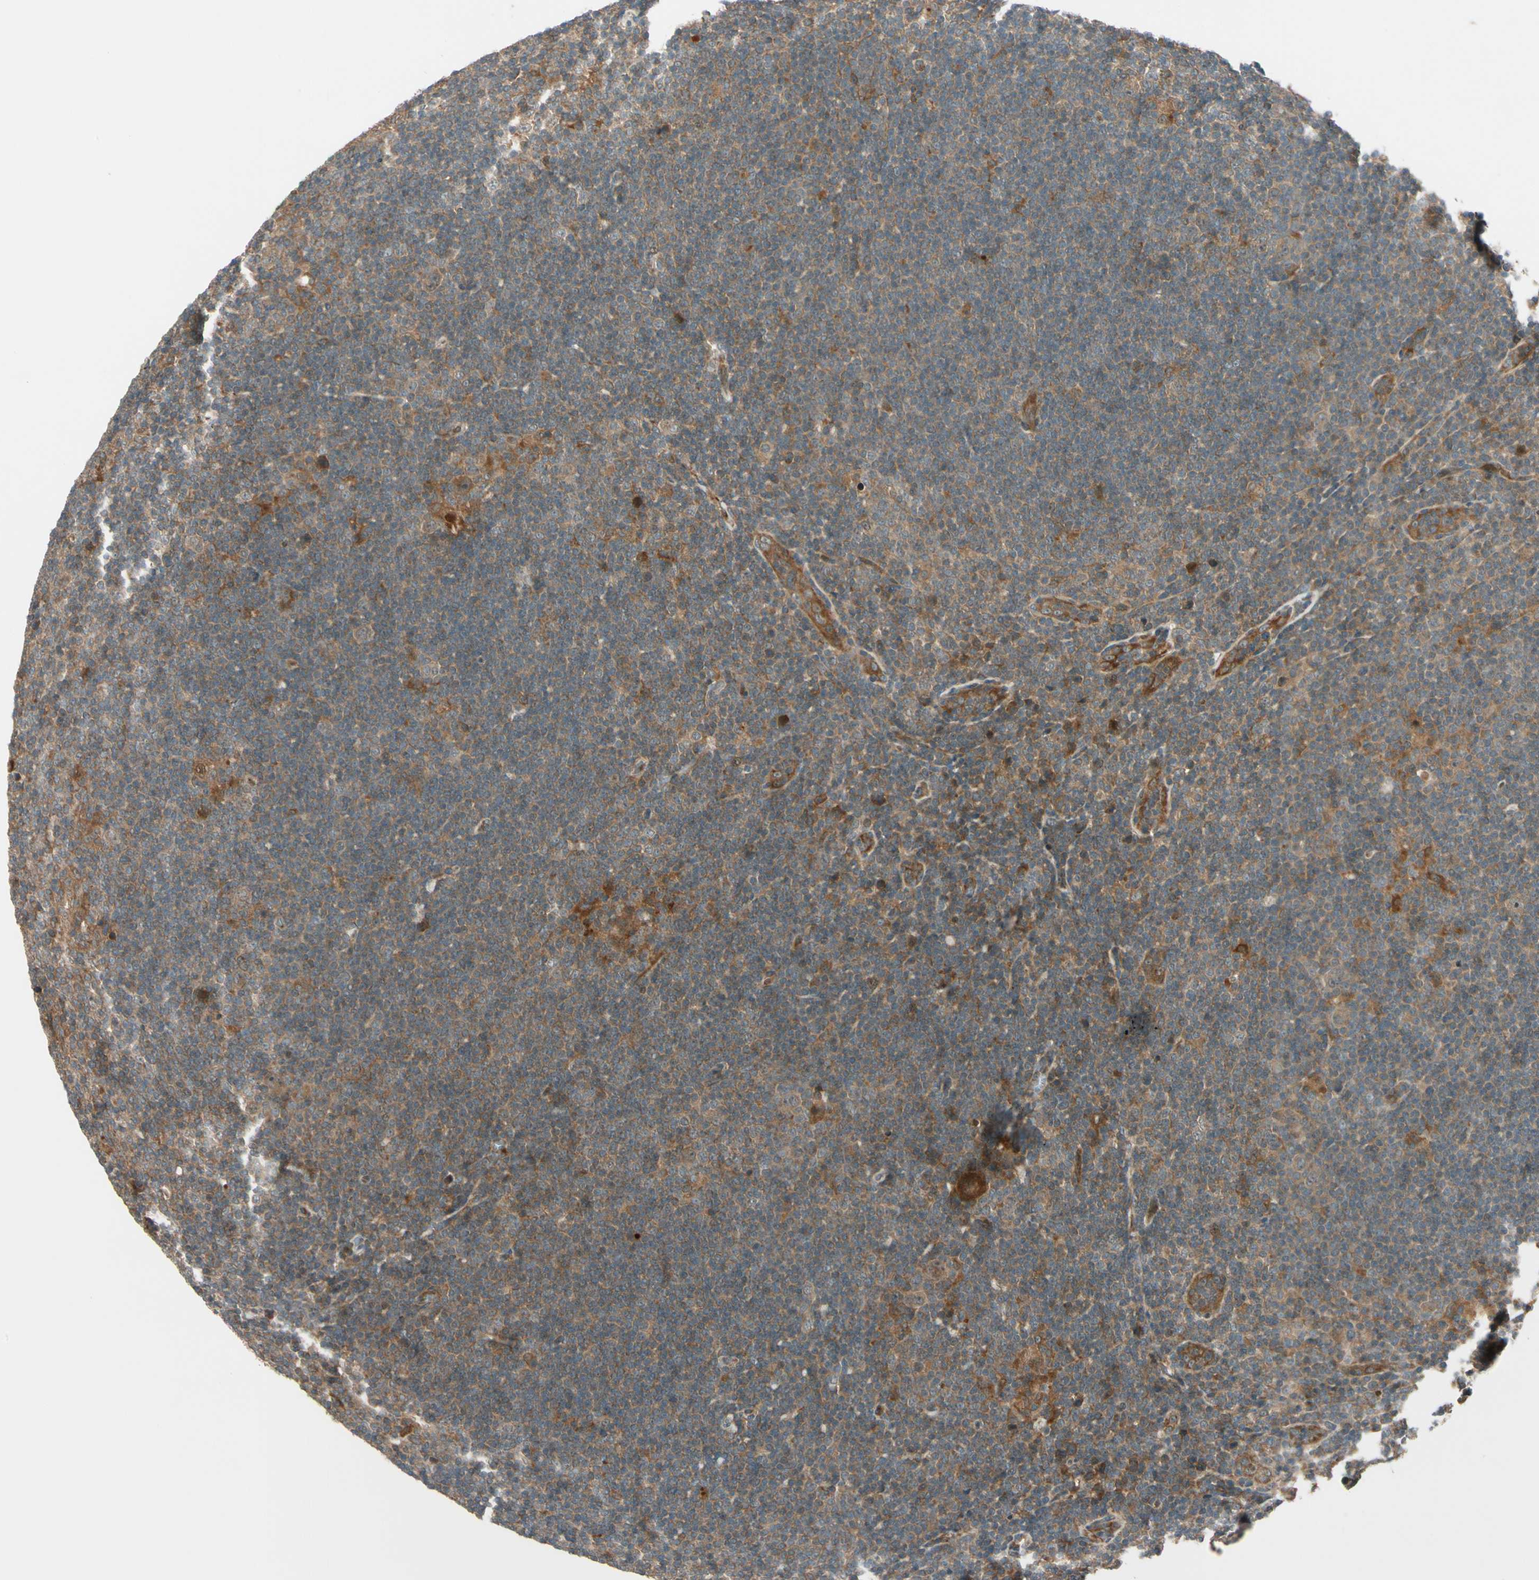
{"staining": {"intensity": "moderate", "quantity": ">75%", "location": "cytoplasmic/membranous"}, "tissue": "lymphoma", "cell_type": "Tumor cells", "image_type": "cancer", "snomed": [{"axis": "morphology", "description": "Hodgkin's disease, NOS"}, {"axis": "topography", "description": "Lymph node"}], "caption": "Tumor cells display medium levels of moderate cytoplasmic/membranous staining in about >75% of cells in human lymphoma.", "gene": "ACVR1C", "patient": {"sex": "female", "age": 57}}